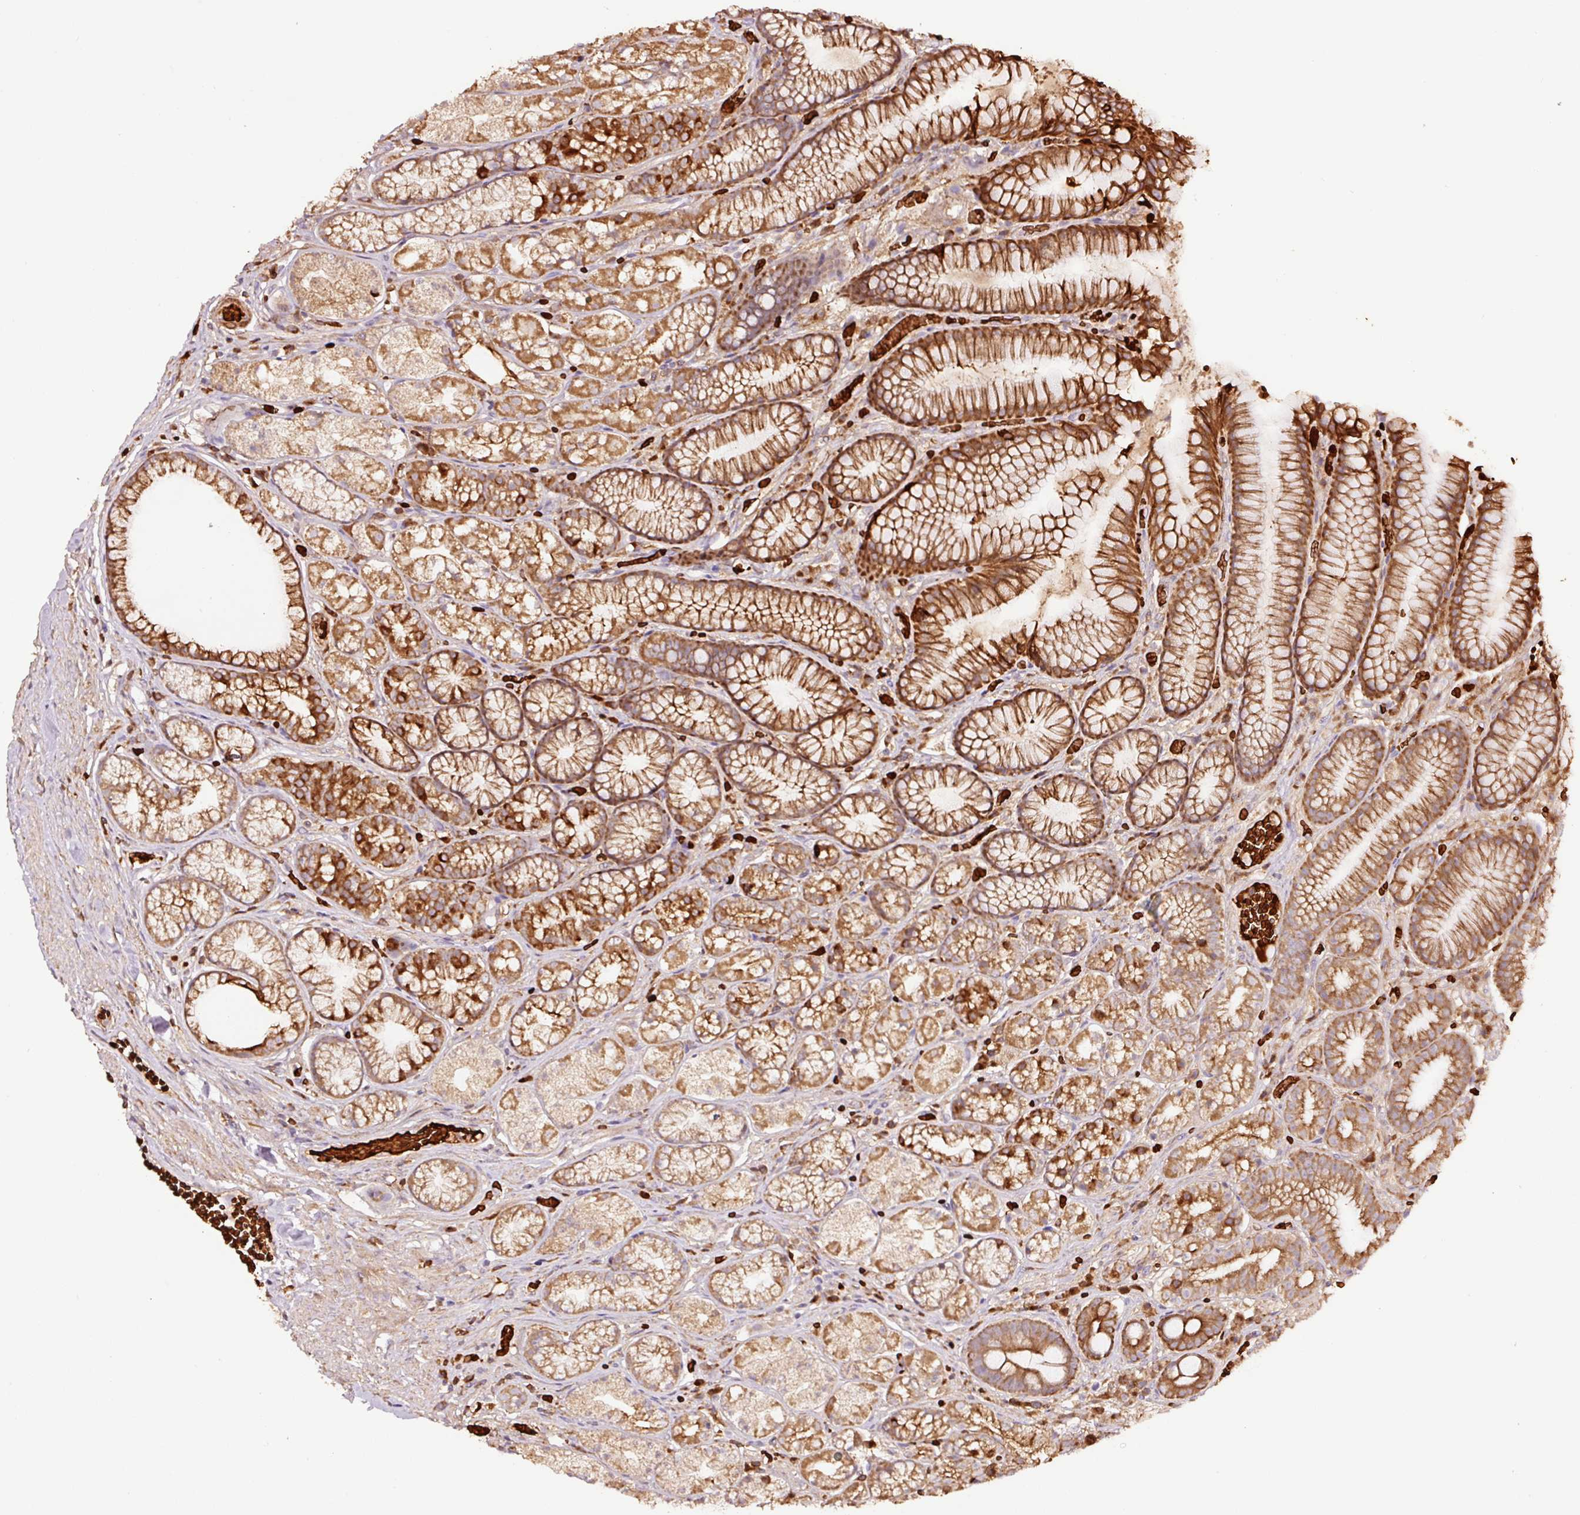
{"staining": {"intensity": "strong", "quantity": ">75%", "location": "cytoplasmic/membranous"}, "tissue": "stomach", "cell_type": "Glandular cells", "image_type": "normal", "snomed": [{"axis": "morphology", "description": "Normal tissue, NOS"}, {"axis": "topography", "description": "Smooth muscle"}, {"axis": "topography", "description": "Stomach"}], "caption": "Immunohistochemistry (IHC) micrograph of unremarkable stomach stained for a protein (brown), which shows high levels of strong cytoplasmic/membranous expression in about >75% of glandular cells.", "gene": "PGLYRP2", "patient": {"sex": "male", "age": 70}}